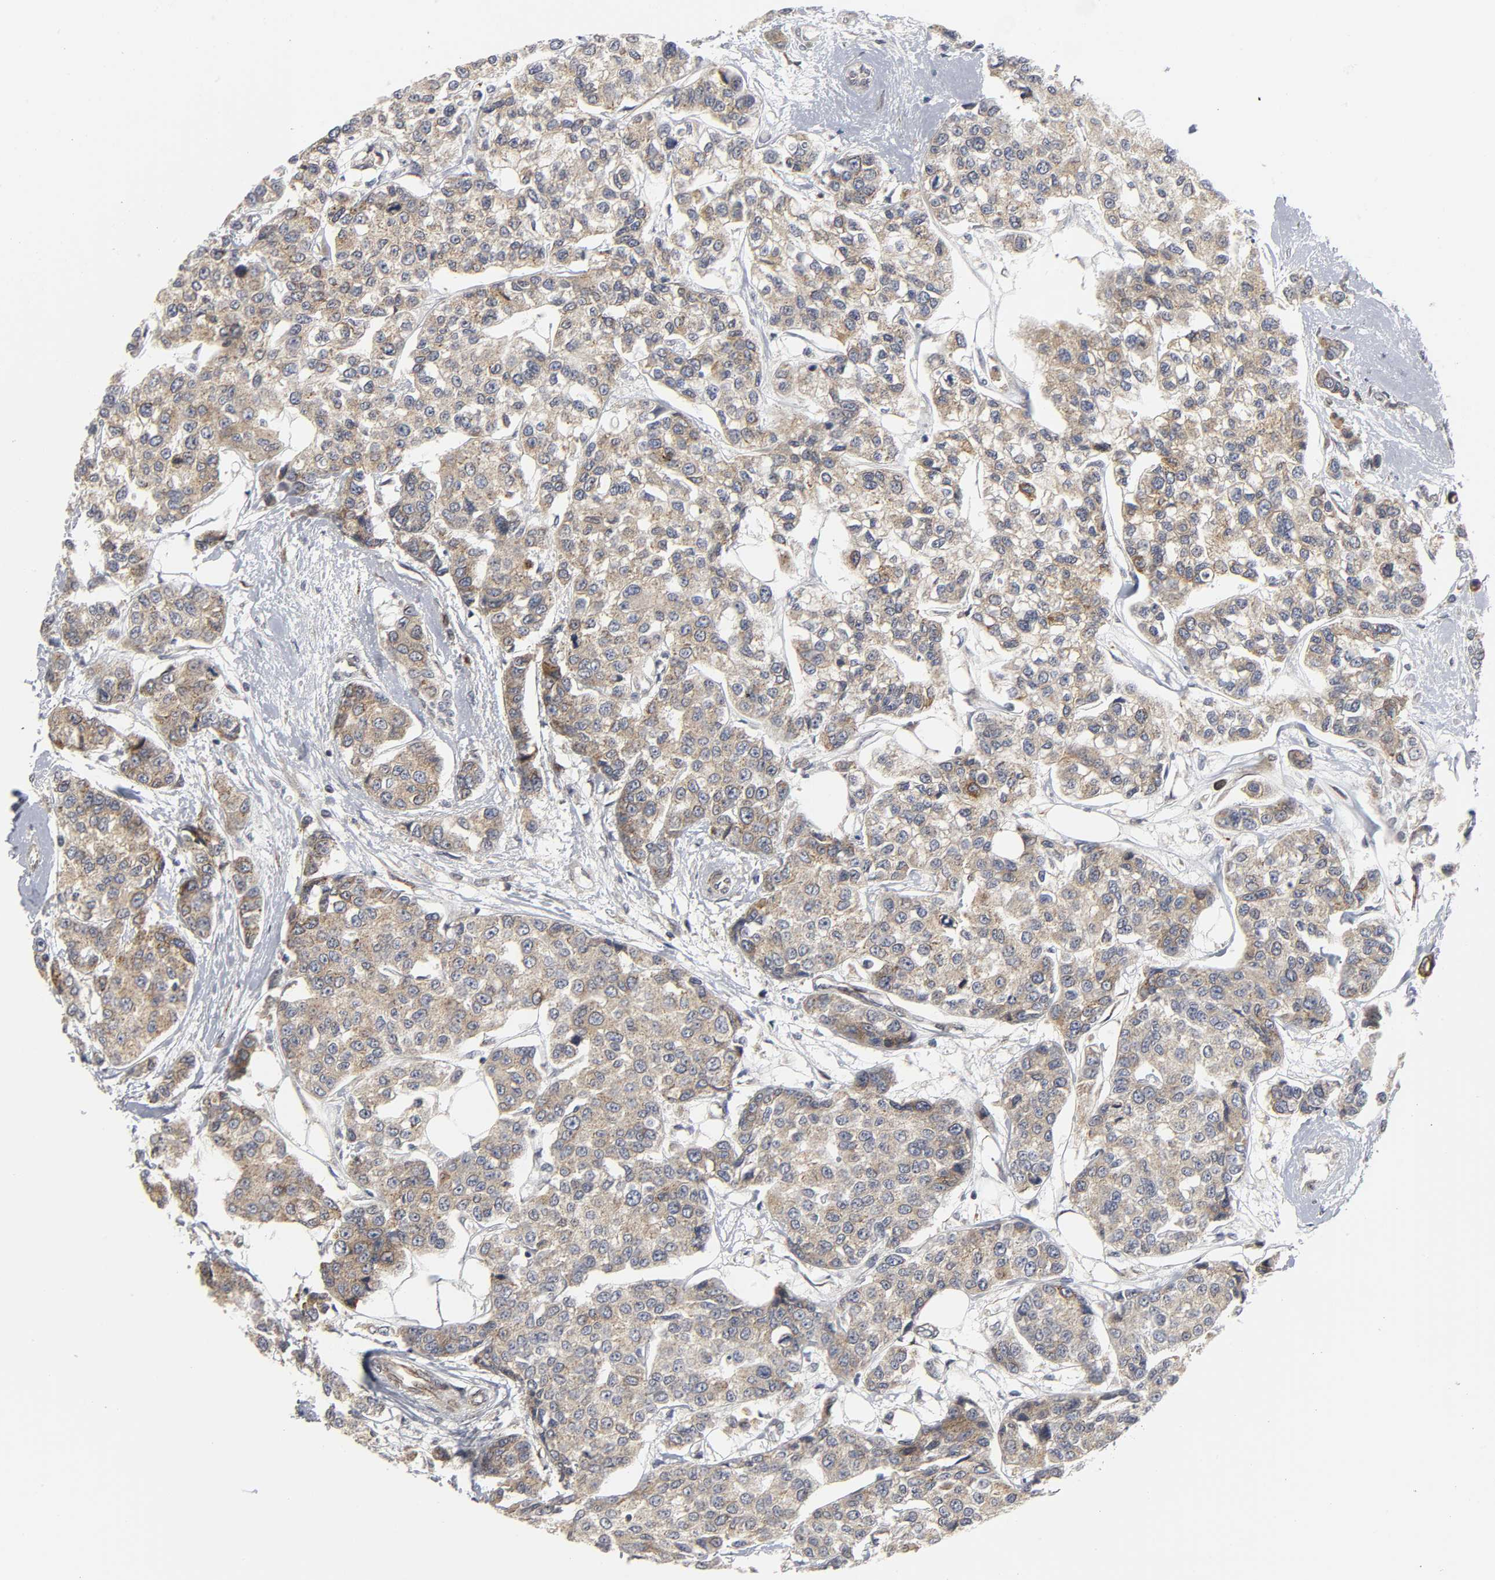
{"staining": {"intensity": "weak", "quantity": ">75%", "location": "cytoplasmic/membranous"}, "tissue": "breast cancer", "cell_type": "Tumor cells", "image_type": "cancer", "snomed": [{"axis": "morphology", "description": "Duct carcinoma"}, {"axis": "topography", "description": "Breast"}], "caption": "Brown immunohistochemical staining in invasive ductal carcinoma (breast) demonstrates weak cytoplasmic/membranous expression in approximately >75% of tumor cells.", "gene": "ASB6", "patient": {"sex": "female", "age": 51}}